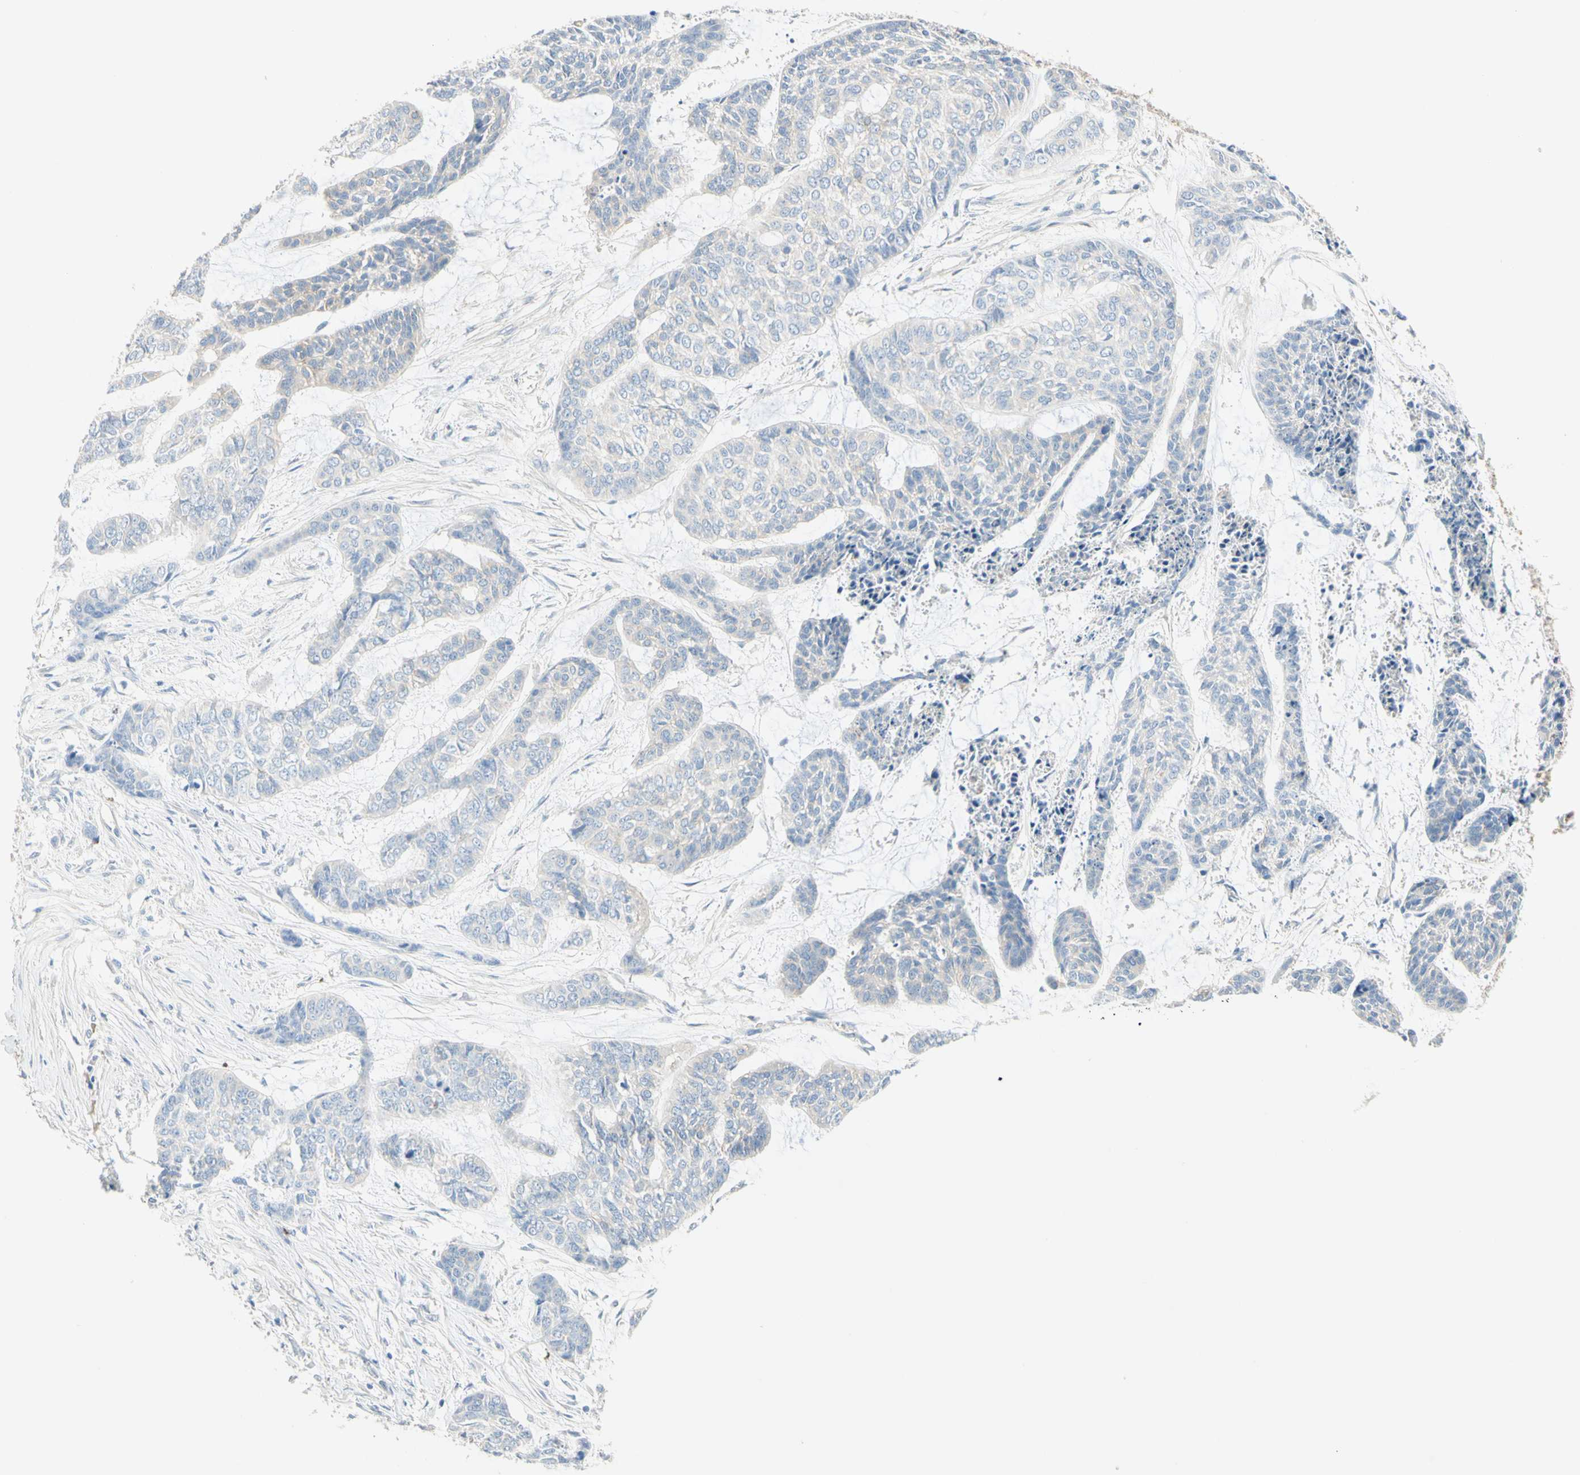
{"staining": {"intensity": "negative", "quantity": "none", "location": "none"}, "tissue": "skin cancer", "cell_type": "Tumor cells", "image_type": "cancer", "snomed": [{"axis": "morphology", "description": "Basal cell carcinoma"}, {"axis": "topography", "description": "Skin"}], "caption": "An immunohistochemistry micrograph of skin basal cell carcinoma is shown. There is no staining in tumor cells of skin basal cell carcinoma.", "gene": "NECTIN4", "patient": {"sex": "female", "age": 64}}